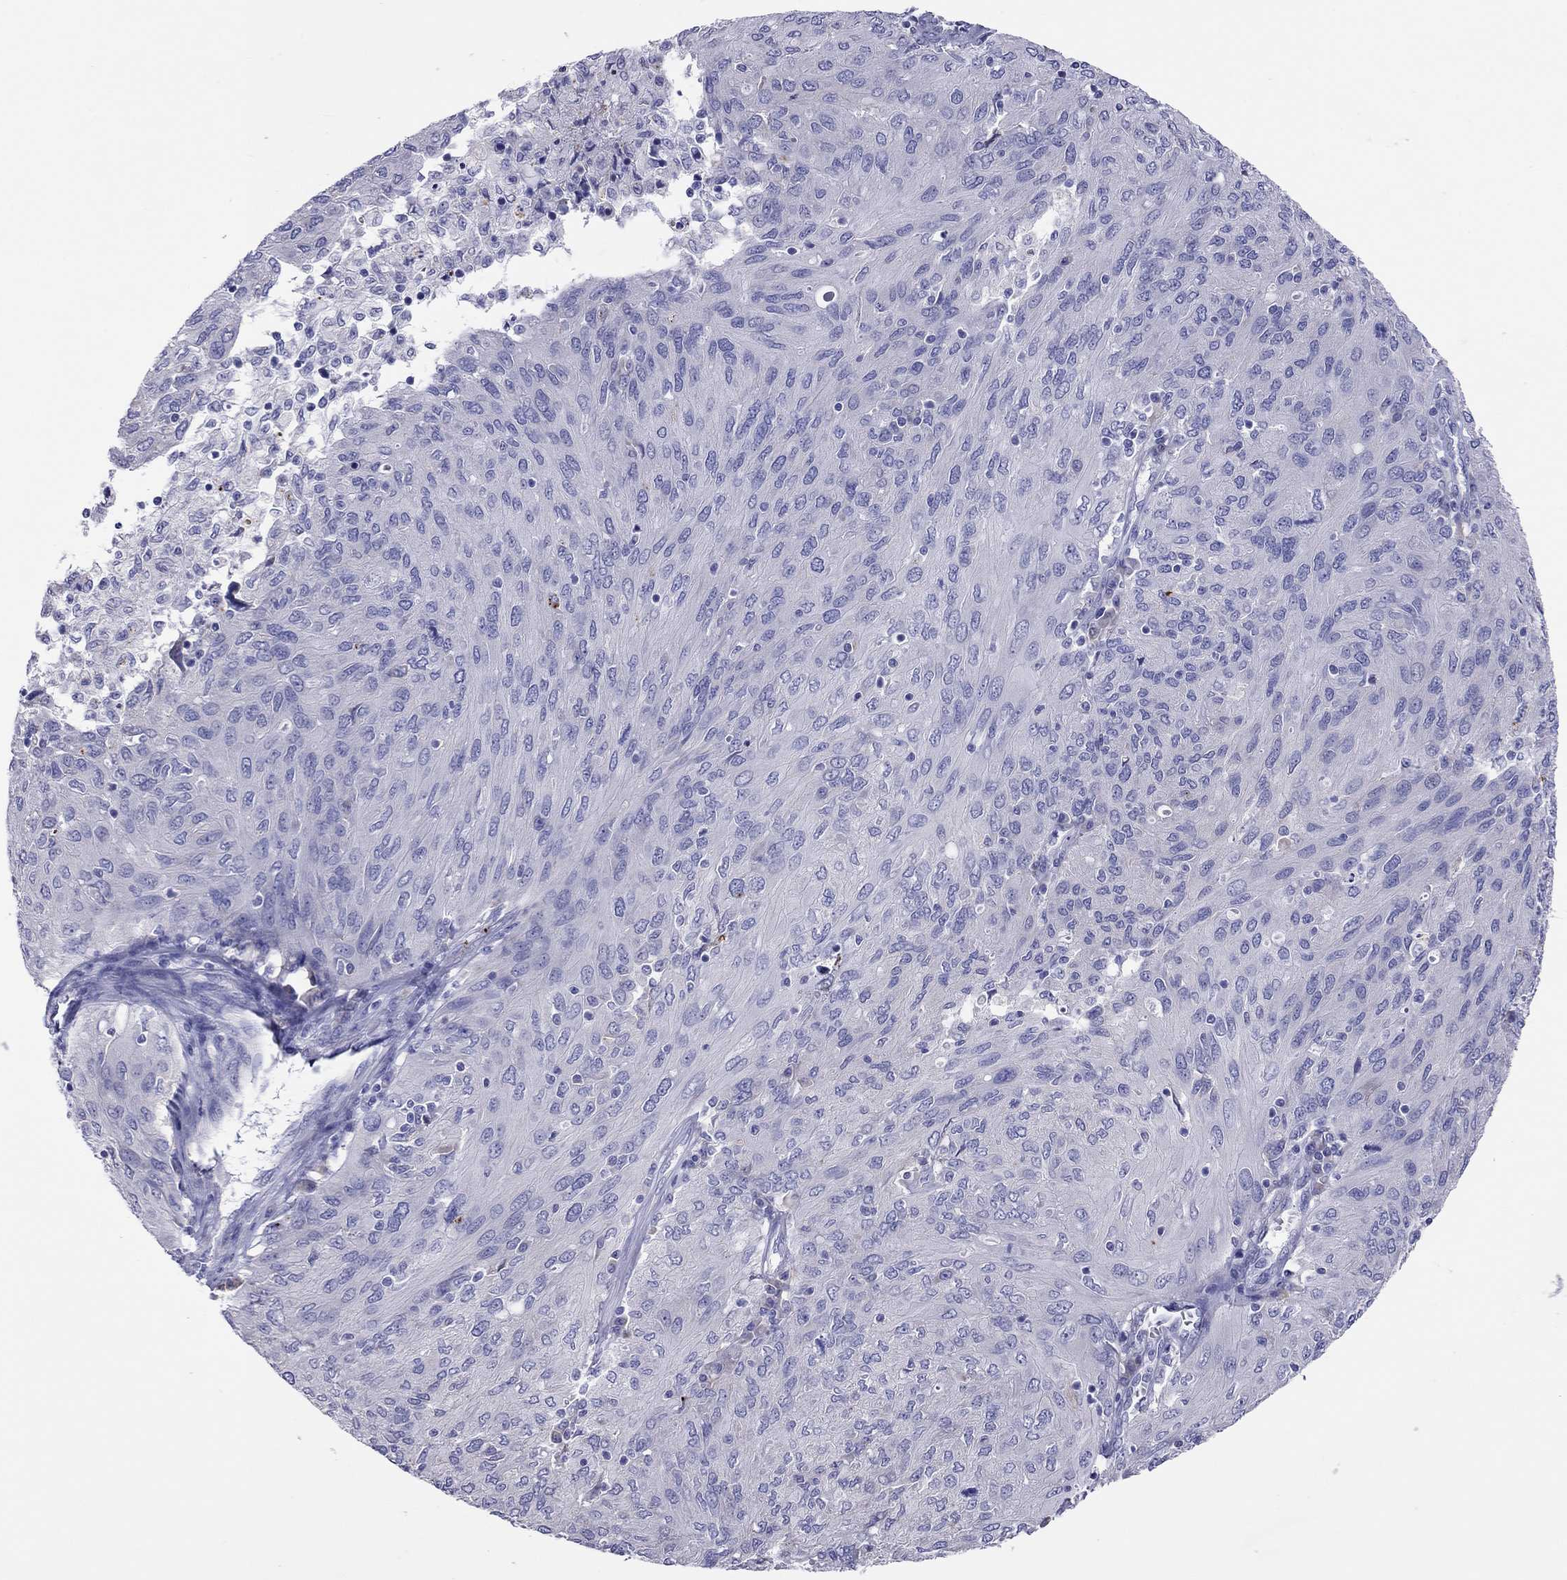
{"staining": {"intensity": "negative", "quantity": "none", "location": "none"}, "tissue": "ovarian cancer", "cell_type": "Tumor cells", "image_type": "cancer", "snomed": [{"axis": "morphology", "description": "Carcinoma, endometroid"}, {"axis": "topography", "description": "Ovary"}], "caption": "Ovarian endometroid carcinoma was stained to show a protein in brown. There is no significant positivity in tumor cells.", "gene": "COL9A1", "patient": {"sex": "female", "age": 50}}